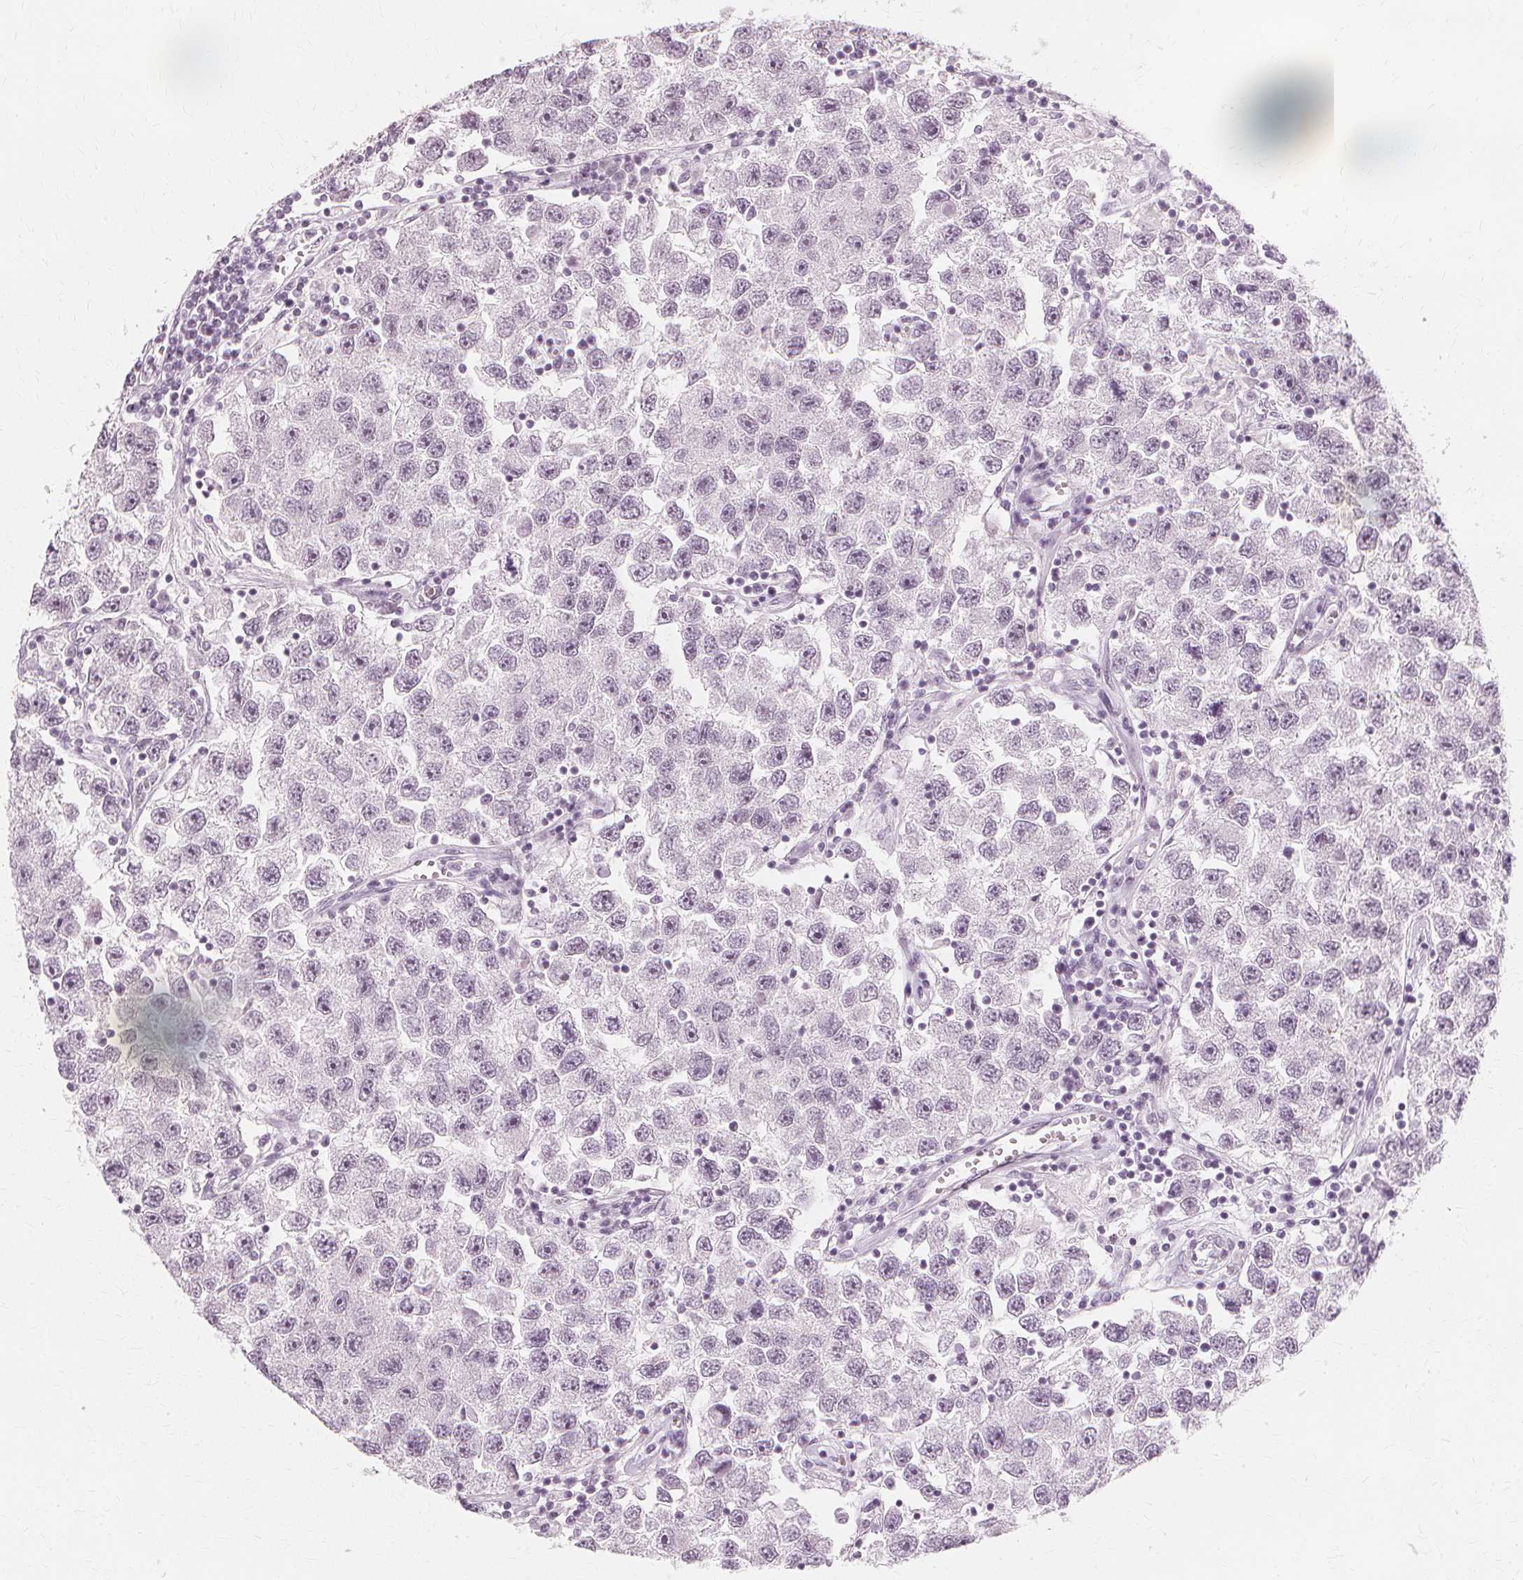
{"staining": {"intensity": "negative", "quantity": "none", "location": "none"}, "tissue": "testis cancer", "cell_type": "Tumor cells", "image_type": "cancer", "snomed": [{"axis": "morphology", "description": "Seminoma, NOS"}, {"axis": "topography", "description": "Testis"}], "caption": "Histopathology image shows no protein staining in tumor cells of testis seminoma tissue.", "gene": "NXPE1", "patient": {"sex": "male", "age": 26}}